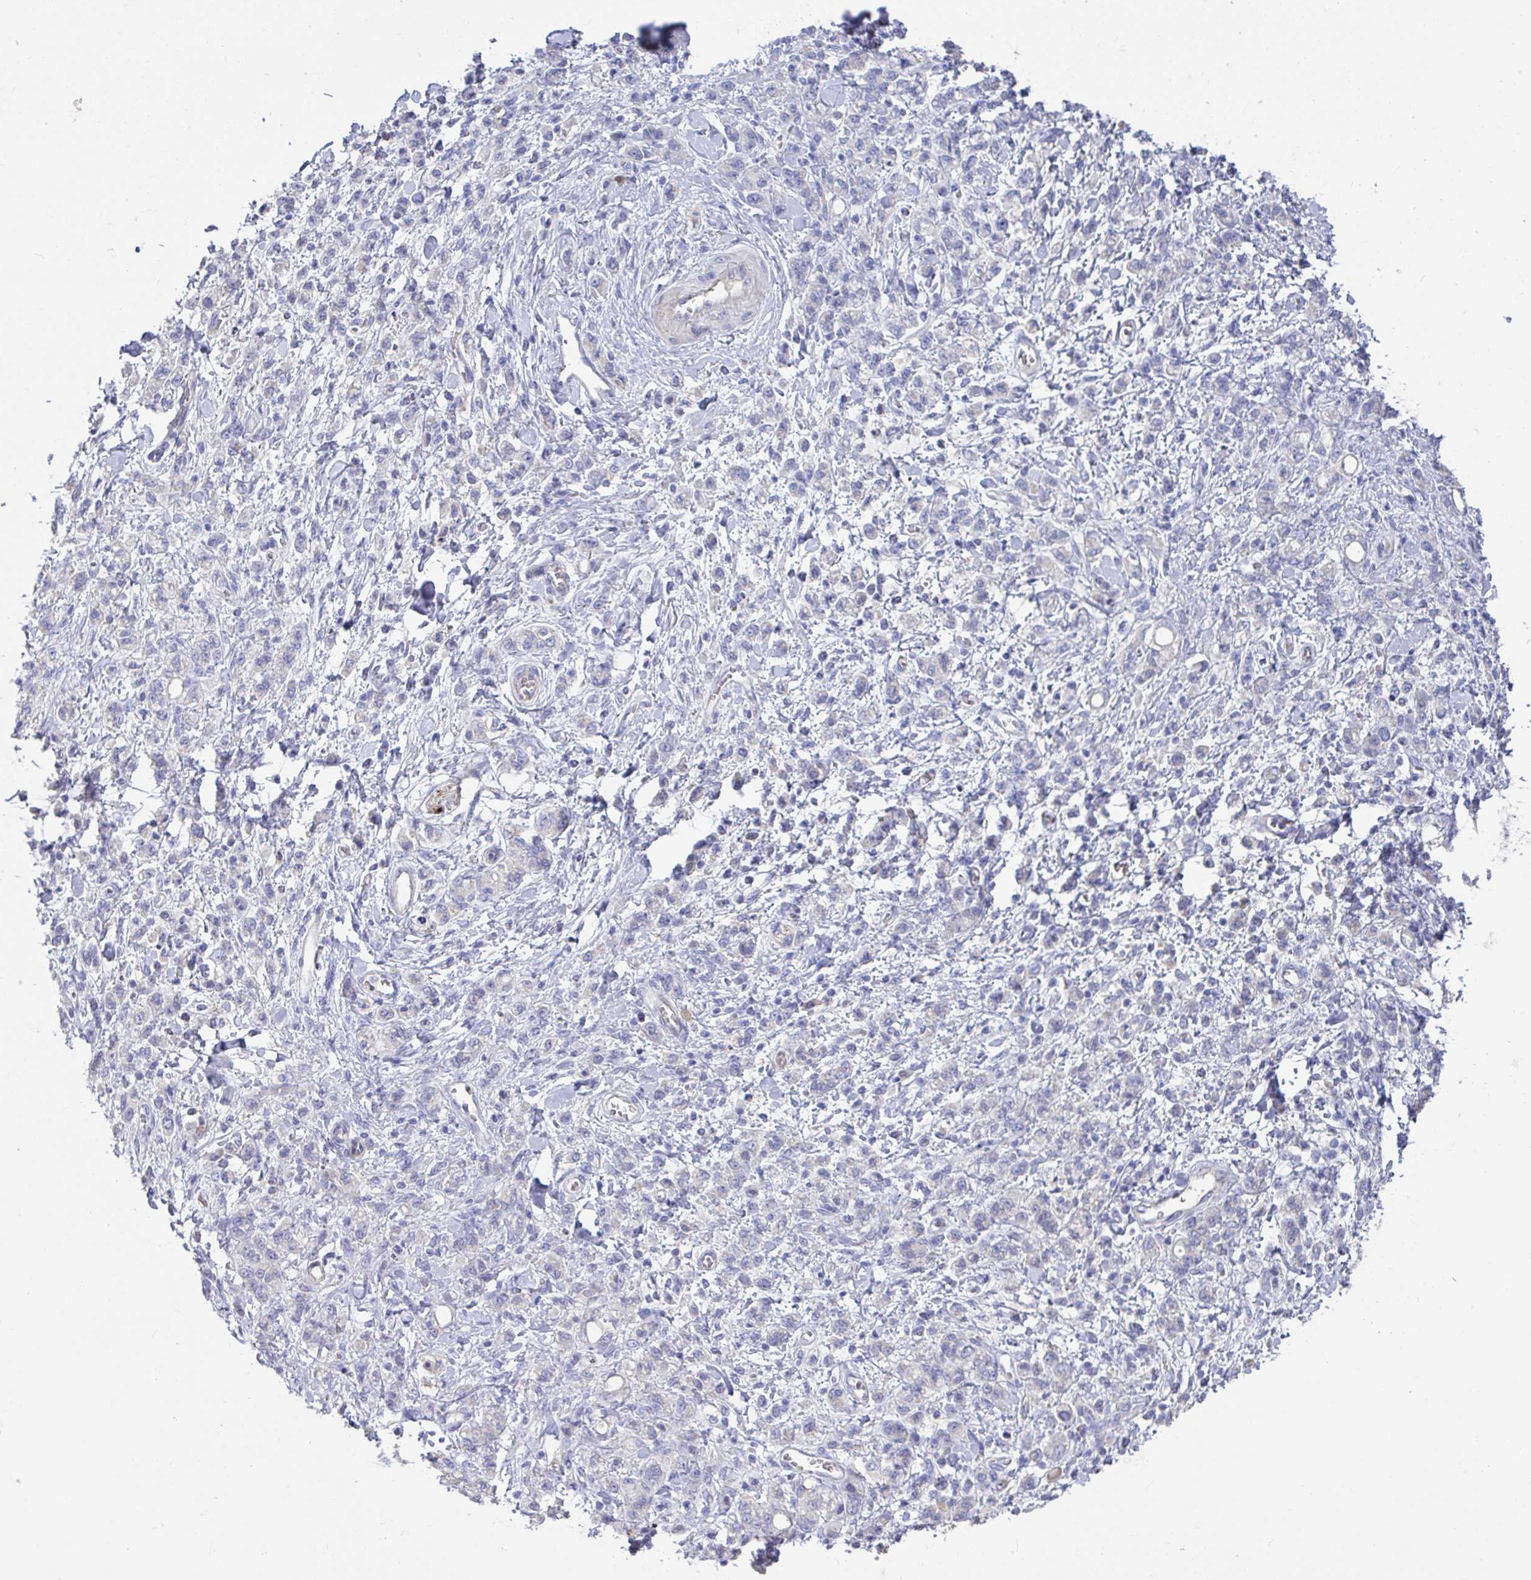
{"staining": {"intensity": "negative", "quantity": "none", "location": "none"}, "tissue": "stomach cancer", "cell_type": "Tumor cells", "image_type": "cancer", "snomed": [{"axis": "morphology", "description": "Adenocarcinoma, NOS"}, {"axis": "topography", "description": "Stomach"}], "caption": "This histopathology image is of stomach cancer stained with IHC to label a protein in brown with the nuclei are counter-stained blue. There is no staining in tumor cells.", "gene": "ANO5", "patient": {"sex": "male", "age": 77}}